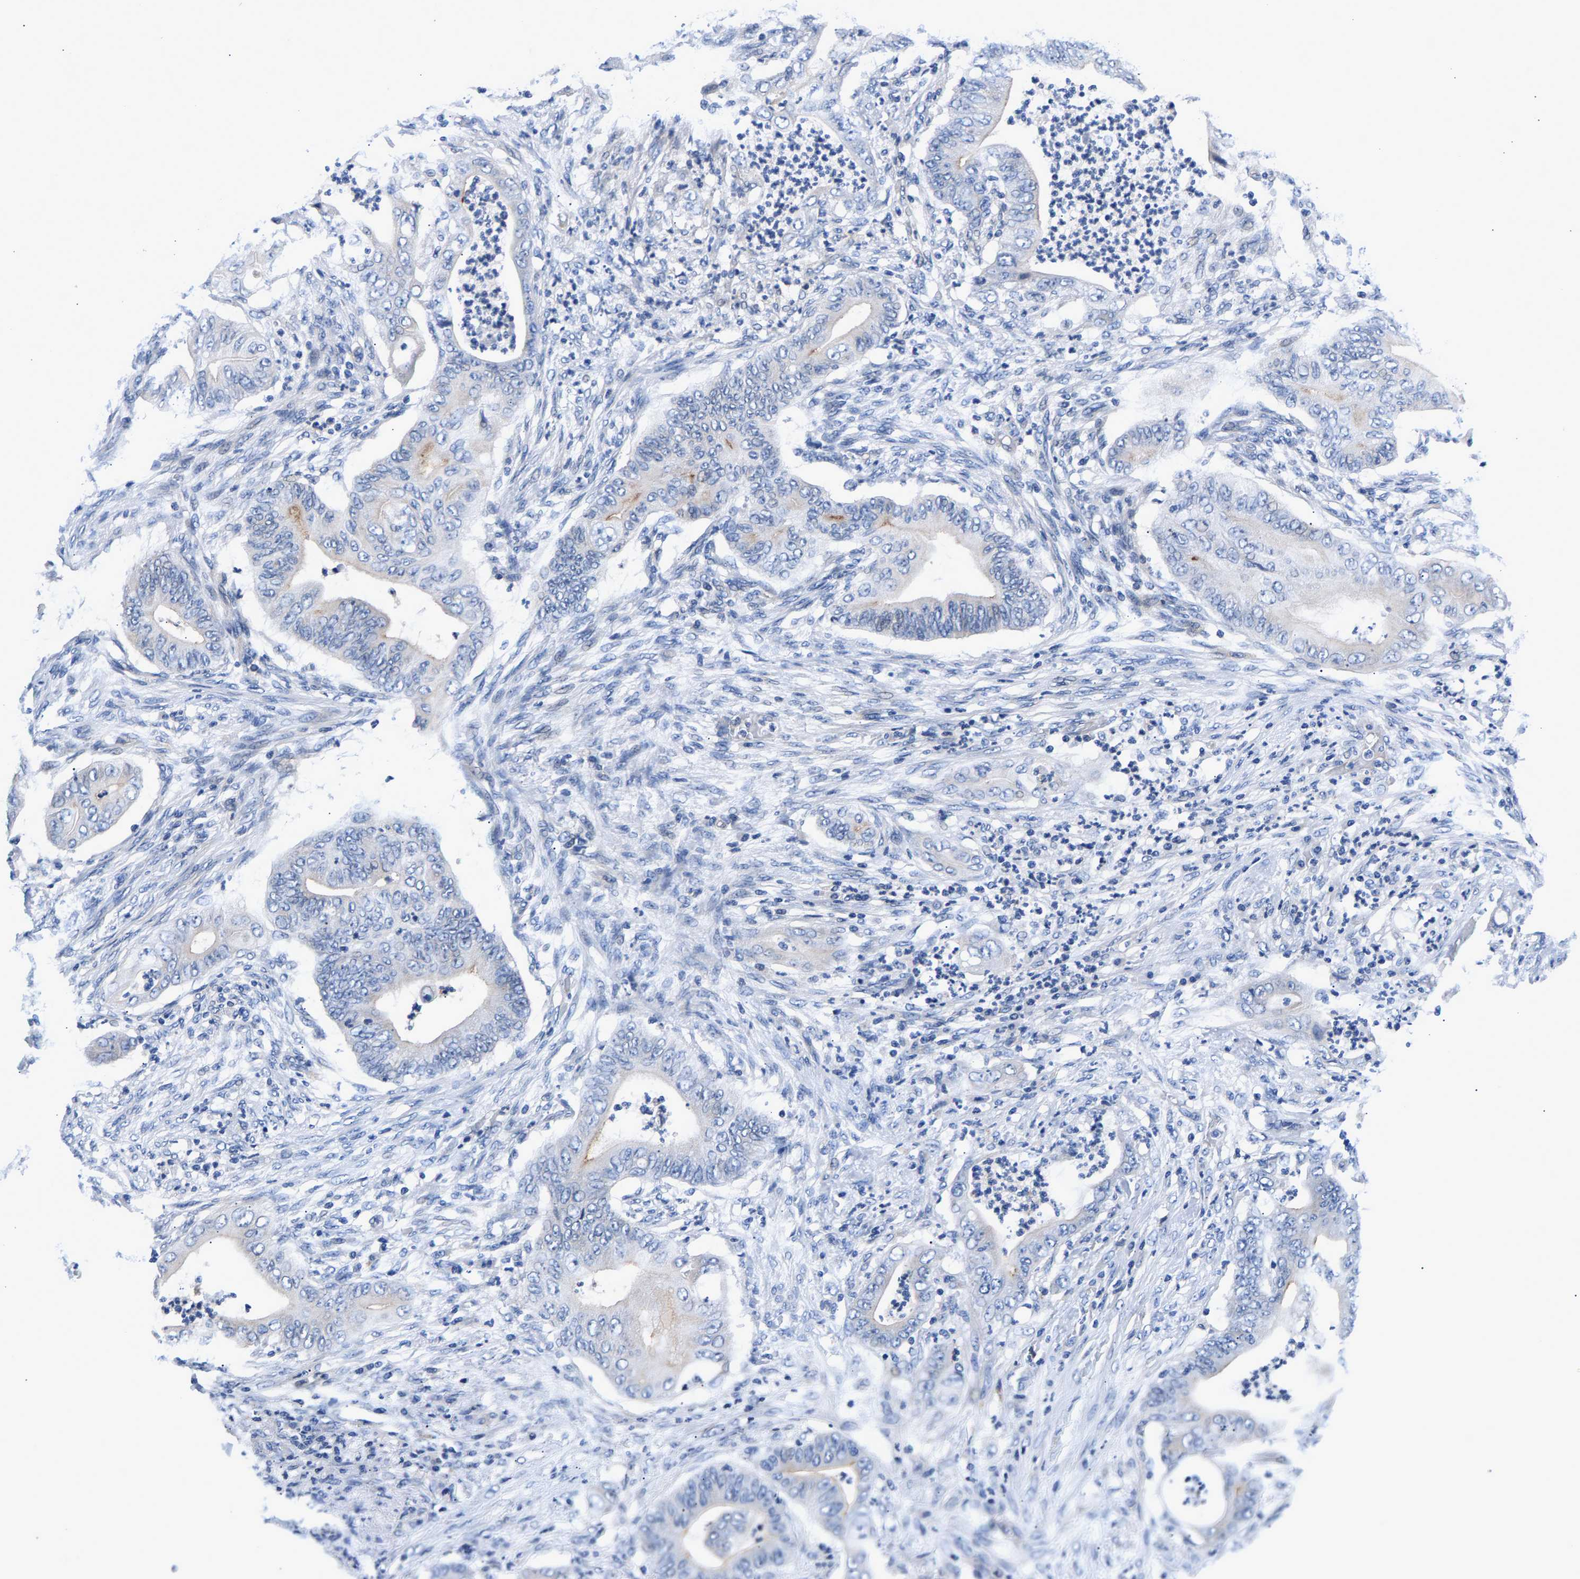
{"staining": {"intensity": "negative", "quantity": "none", "location": "none"}, "tissue": "stomach cancer", "cell_type": "Tumor cells", "image_type": "cancer", "snomed": [{"axis": "morphology", "description": "Adenocarcinoma, NOS"}, {"axis": "topography", "description": "Stomach"}], "caption": "There is no significant expression in tumor cells of stomach cancer (adenocarcinoma).", "gene": "P2RY4", "patient": {"sex": "female", "age": 73}}